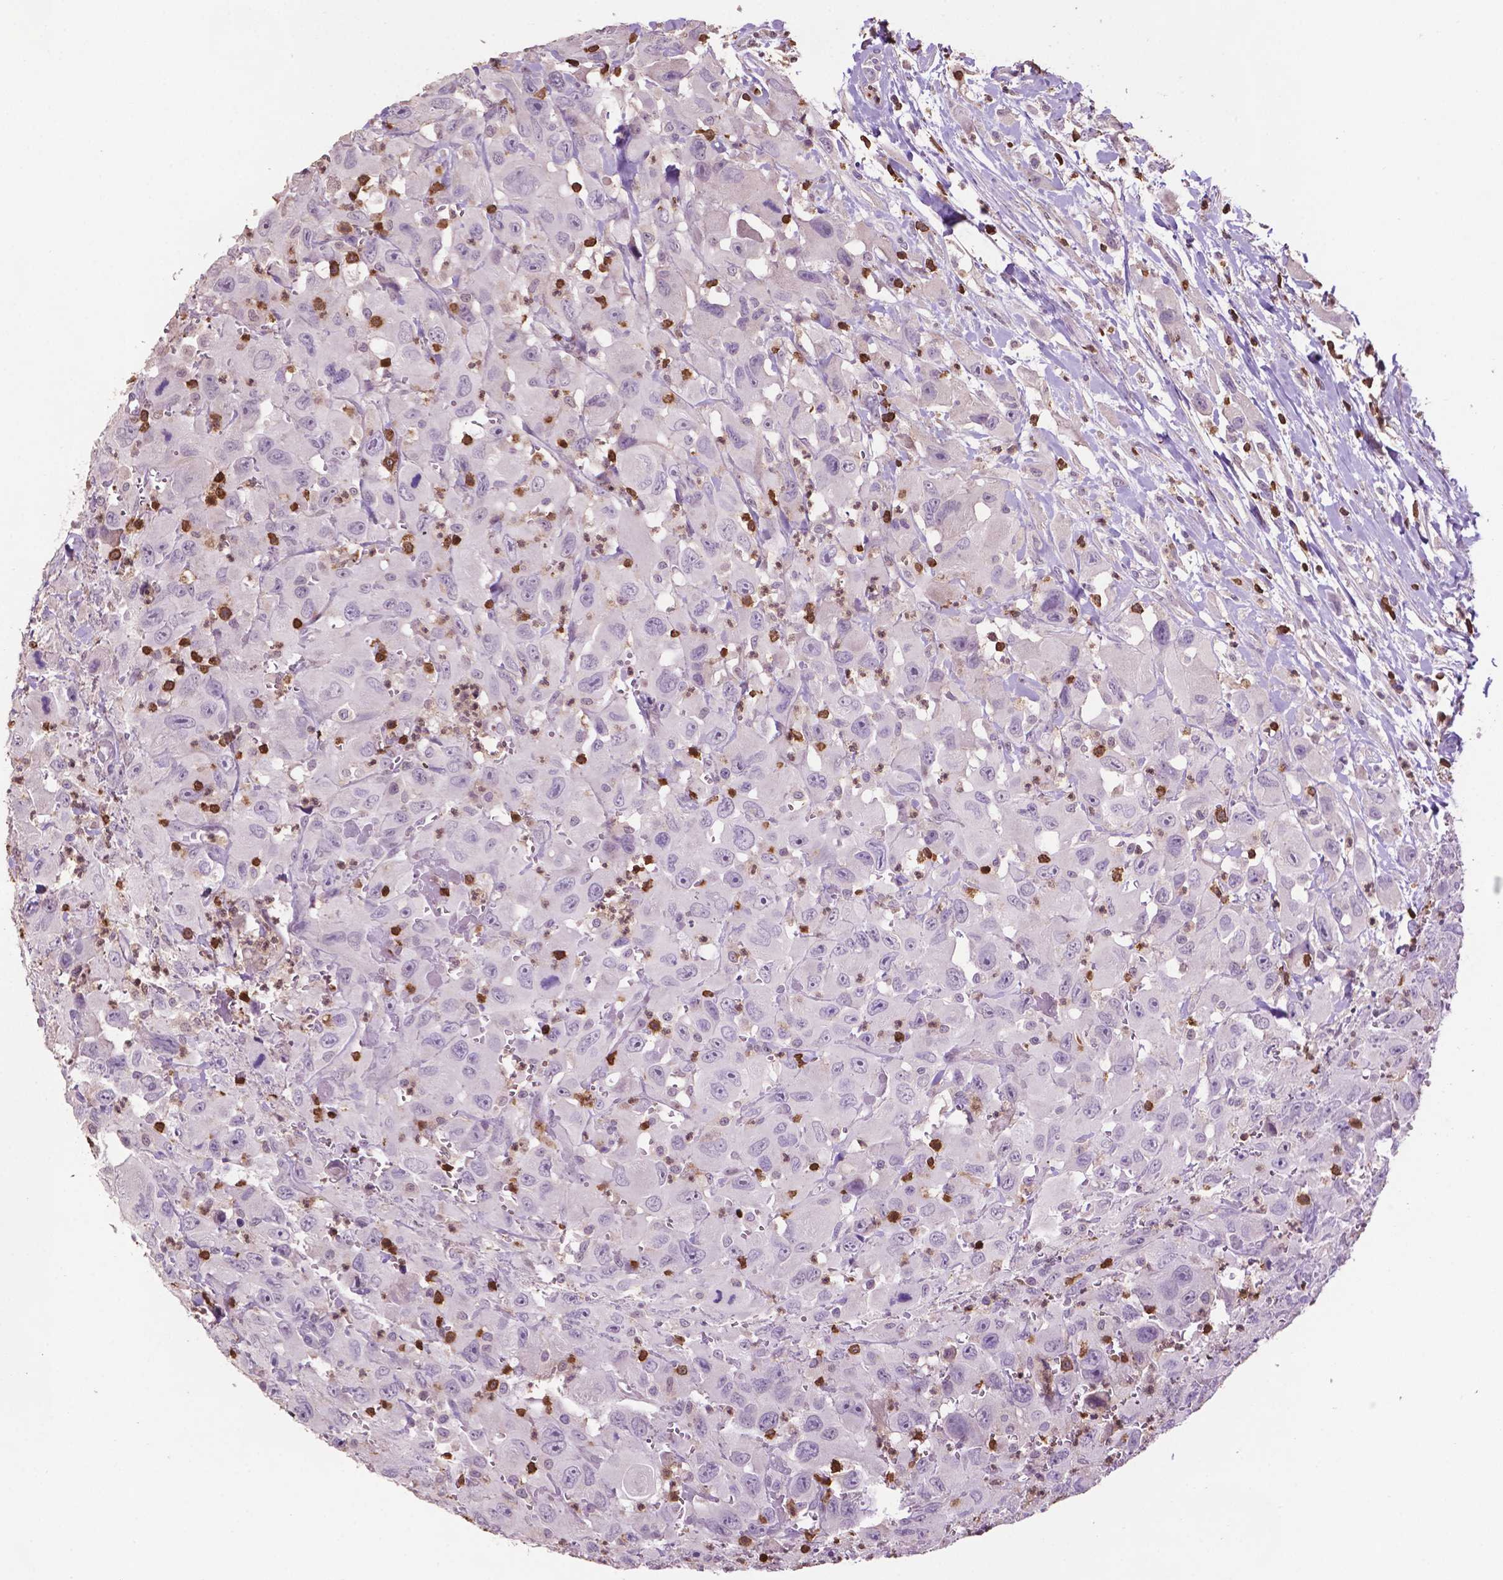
{"staining": {"intensity": "negative", "quantity": "none", "location": "none"}, "tissue": "head and neck cancer", "cell_type": "Tumor cells", "image_type": "cancer", "snomed": [{"axis": "morphology", "description": "Squamous cell carcinoma, NOS"}, {"axis": "morphology", "description": "Squamous cell carcinoma, metastatic, NOS"}, {"axis": "topography", "description": "Oral tissue"}, {"axis": "topography", "description": "Head-Neck"}], "caption": "A high-resolution micrograph shows immunohistochemistry staining of head and neck cancer (squamous cell carcinoma), which exhibits no significant expression in tumor cells.", "gene": "TBC1D10C", "patient": {"sex": "female", "age": 85}}